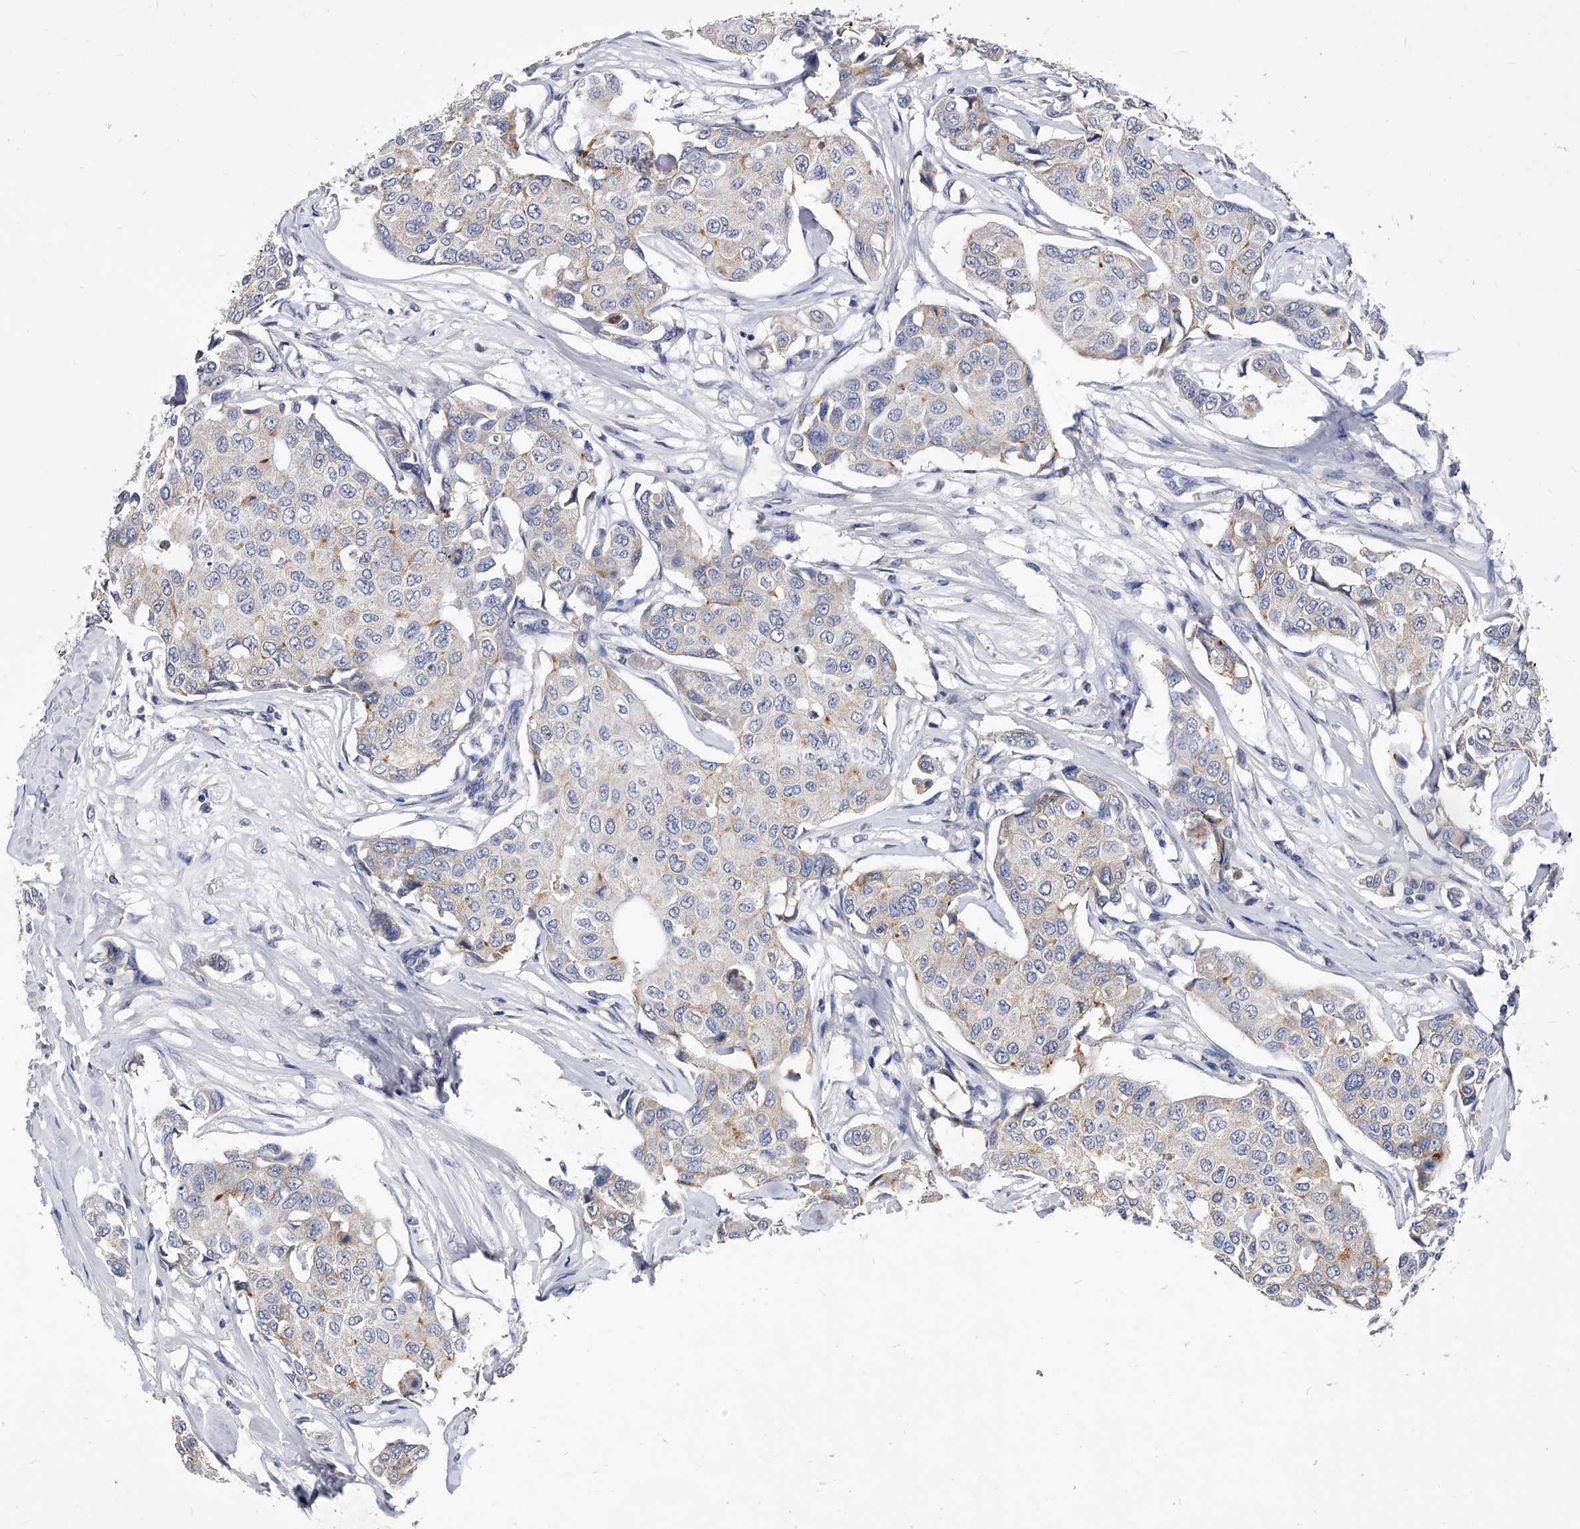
{"staining": {"intensity": "weak", "quantity": "<25%", "location": "cytoplasmic/membranous"}, "tissue": "breast cancer", "cell_type": "Tumor cells", "image_type": "cancer", "snomed": [{"axis": "morphology", "description": "Duct carcinoma"}, {"axis": "topography", "description": "Breast"}], "caption": "Breast intraductal carcinoma was stained to show a protein in brown. There is no significant expression in tumor cells. (Brightfield microscopy of DAB (3,3'-diaminobenzidine) immunohistochemistry (IHC) at high magnification).", "gene": "ZNF529", "patient": {"sex": "female", "age": 80}}